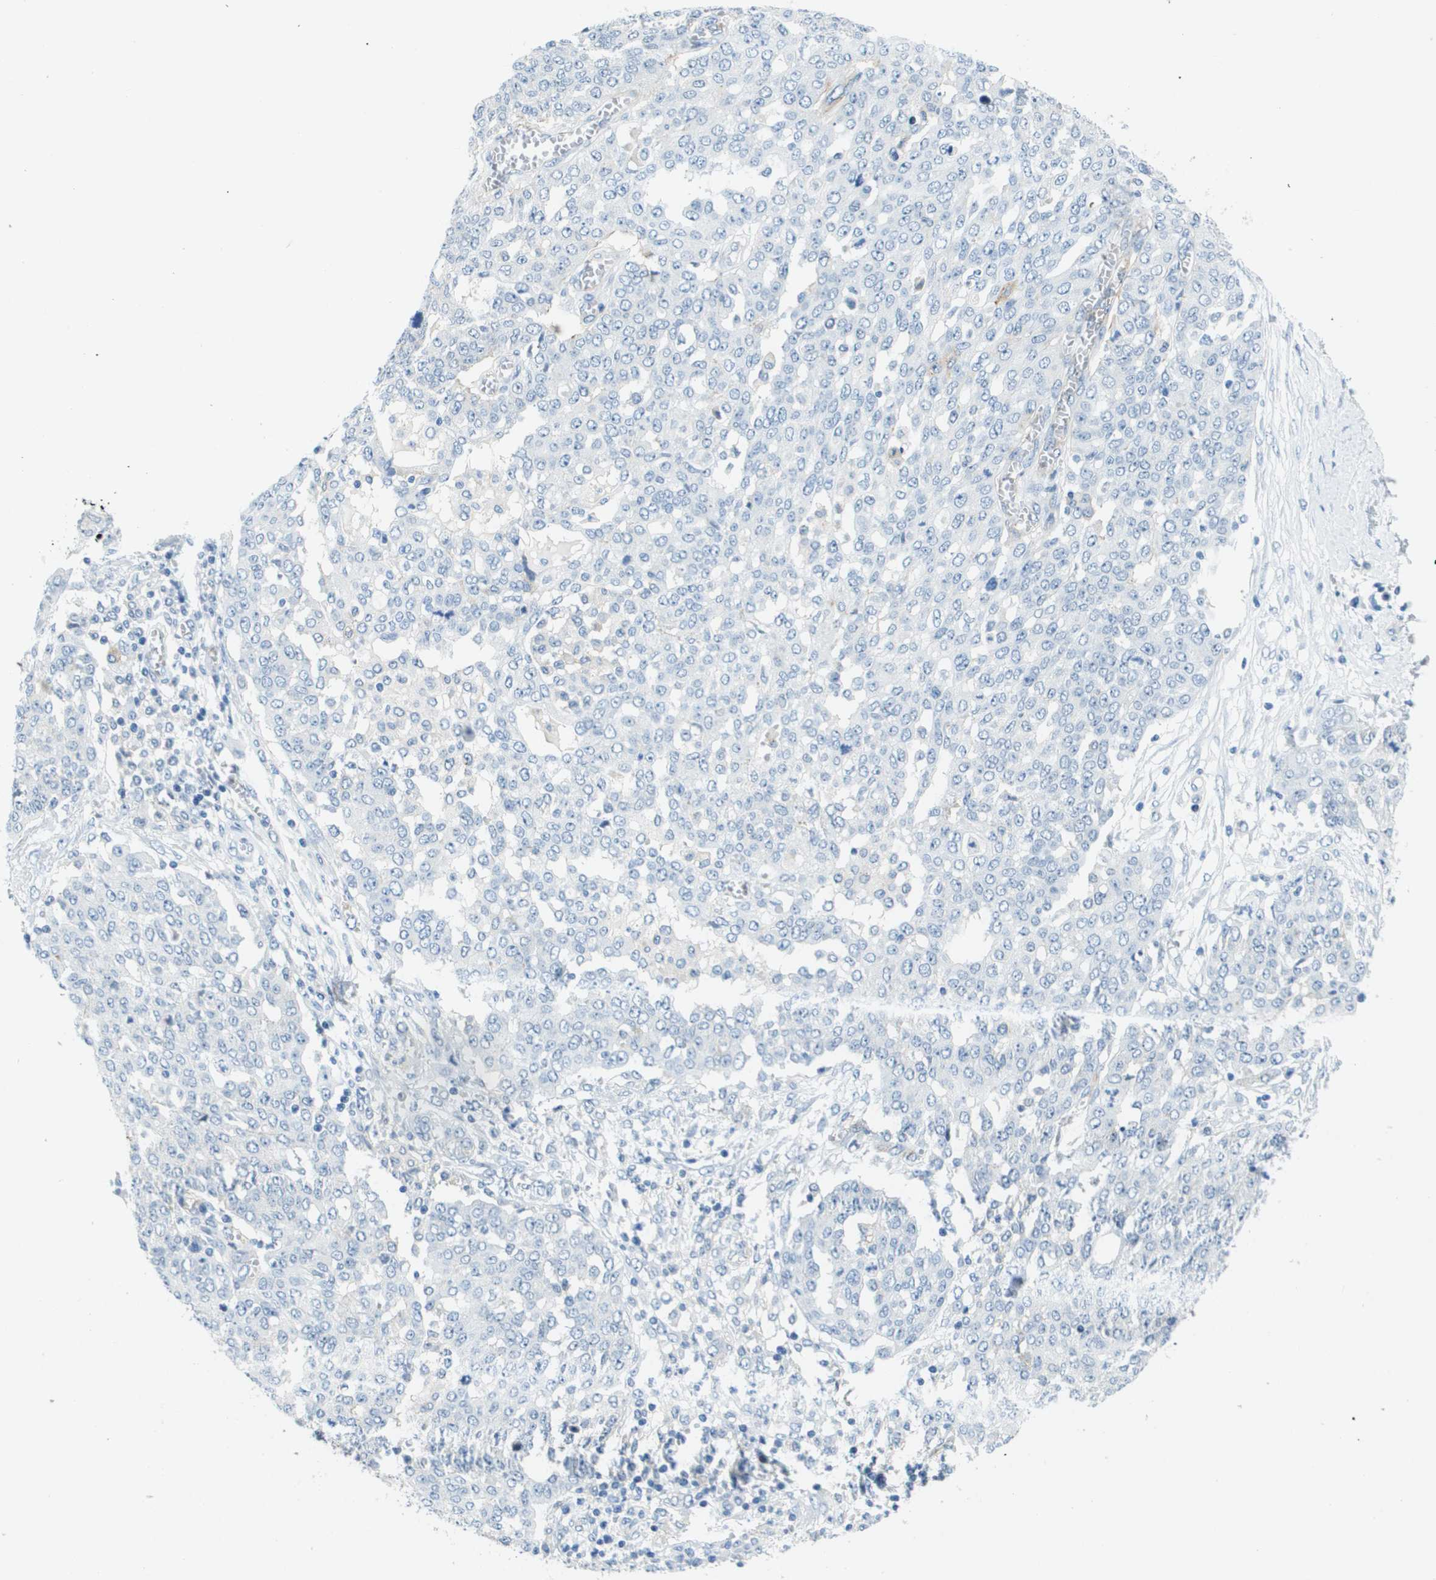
{"staining": {"intensity": "negative", "quantity": "none", "location": "none"}, "tissue": "ovarian cancer", "cell_type": "Tumor cells", "image_type": "cancer", "snomed": [{"axis": "morphology", "description": "Cystadenocarcinoma, serous, NOS"}, {"axis": "topography", "description": "Soft tissue"}, {"axis": "topography", "description": "Ovary"}], "caption": "High magnification brightfield microscopy of serous cystadenocarcinoma (ovarian) stained with DAB (brown) and counterstained with hematoxylin (blue): tumor cells show no significant expression.", "gene": "ITGA6", "patient": {"sex": "female", "age": 57}}